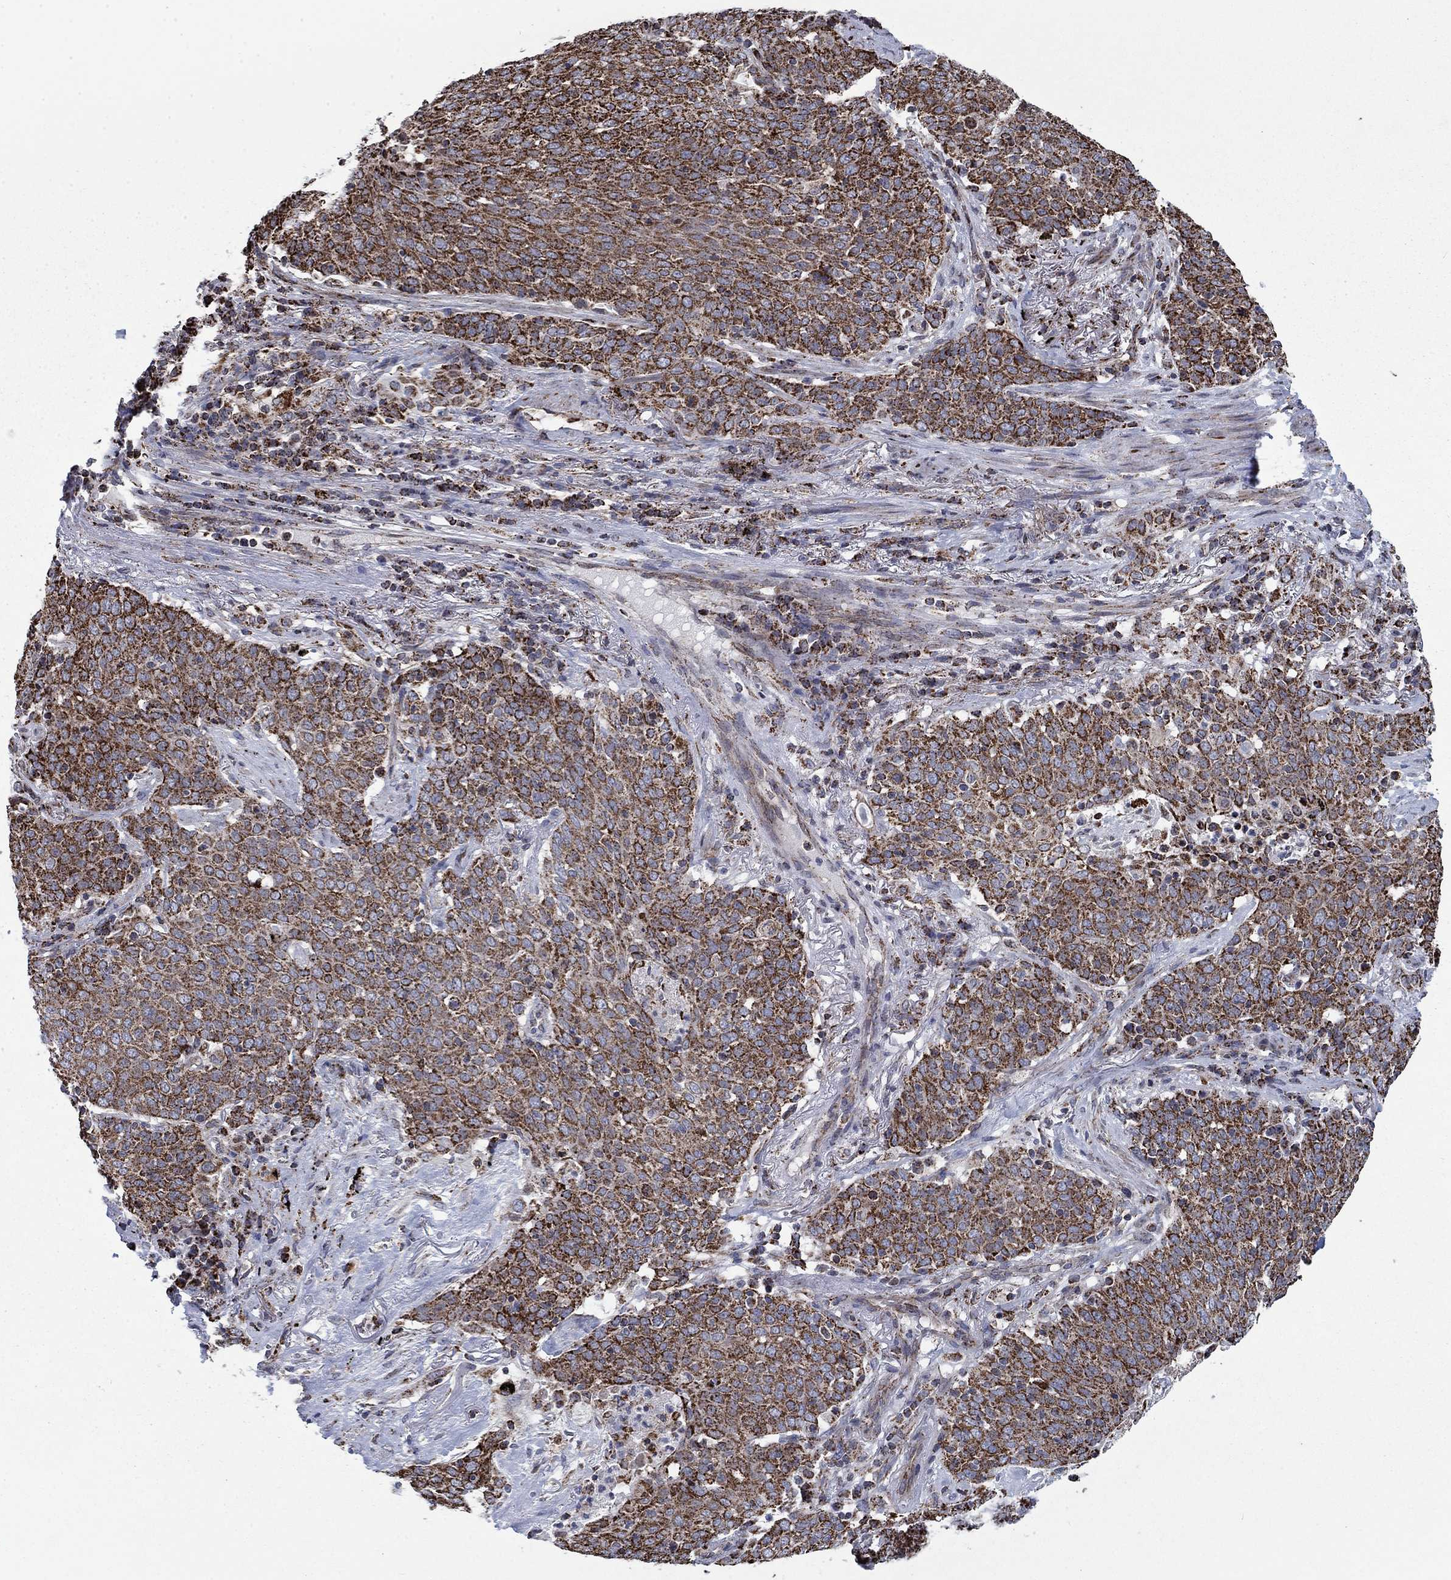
{"staining": {"intensity": "strong", "quantity": ">75%", "location": "cytoplasmic/membranous"}, "tissue": "lung cancer", "cell_type": "Tumor cells", "image_type": "cancer", "snomed": [{"axis": "morphology", "description": "Squamous cell carcinoma, NOS"}, {"axis": "topography", "description": "Lung"}], "caption": "Immunohistochemistry histopathology image of neoplastic tissue: human lung squamous cell carcinoma stained using IHC reveals high levels of strong protein expression localized specifically in the cytoplasmic/membranous of tumor cells, appearing as a cytoplasmic/membranous brown color.", "gene": "MOAP1", "patient": {"sex": "male", "age": 82}}